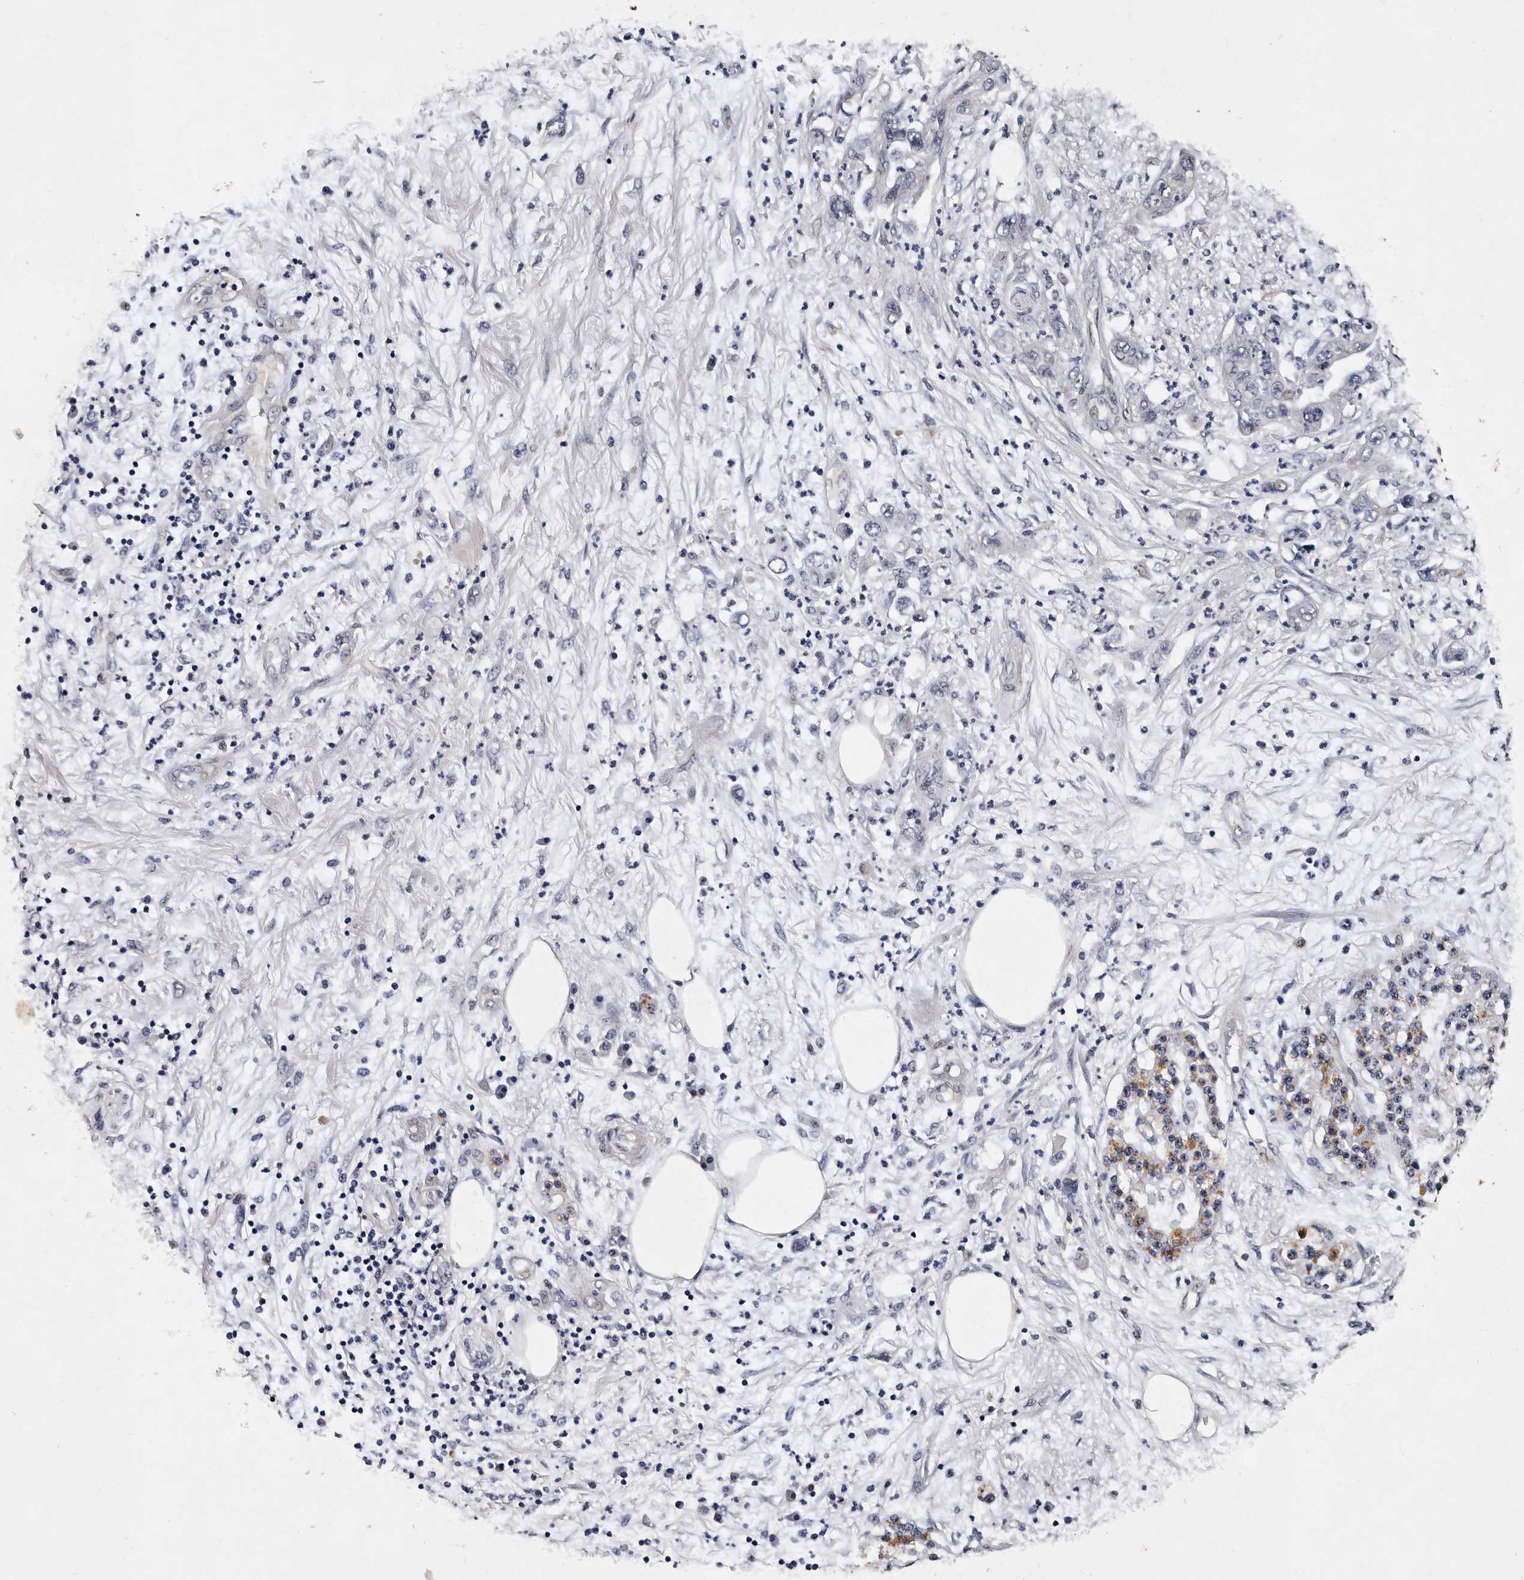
{"staining": {"intensity": "negative", "quantity": "none", "location": "none"}, "tissue": "pancreatic cancer", "cell_type": "Tumor cells", "image_type": "cancer", "snomed": [{"axis": "morphology", "description": "Adenocarcinoma, NOS"}, {"axis": "topography", "description": "Pancreas"}], "caption": "Tumor cells show no significant protein positivity in pancreatic cancer.", "gene": "CPNE3", "patient": {"sex": "female", "age": 73}}